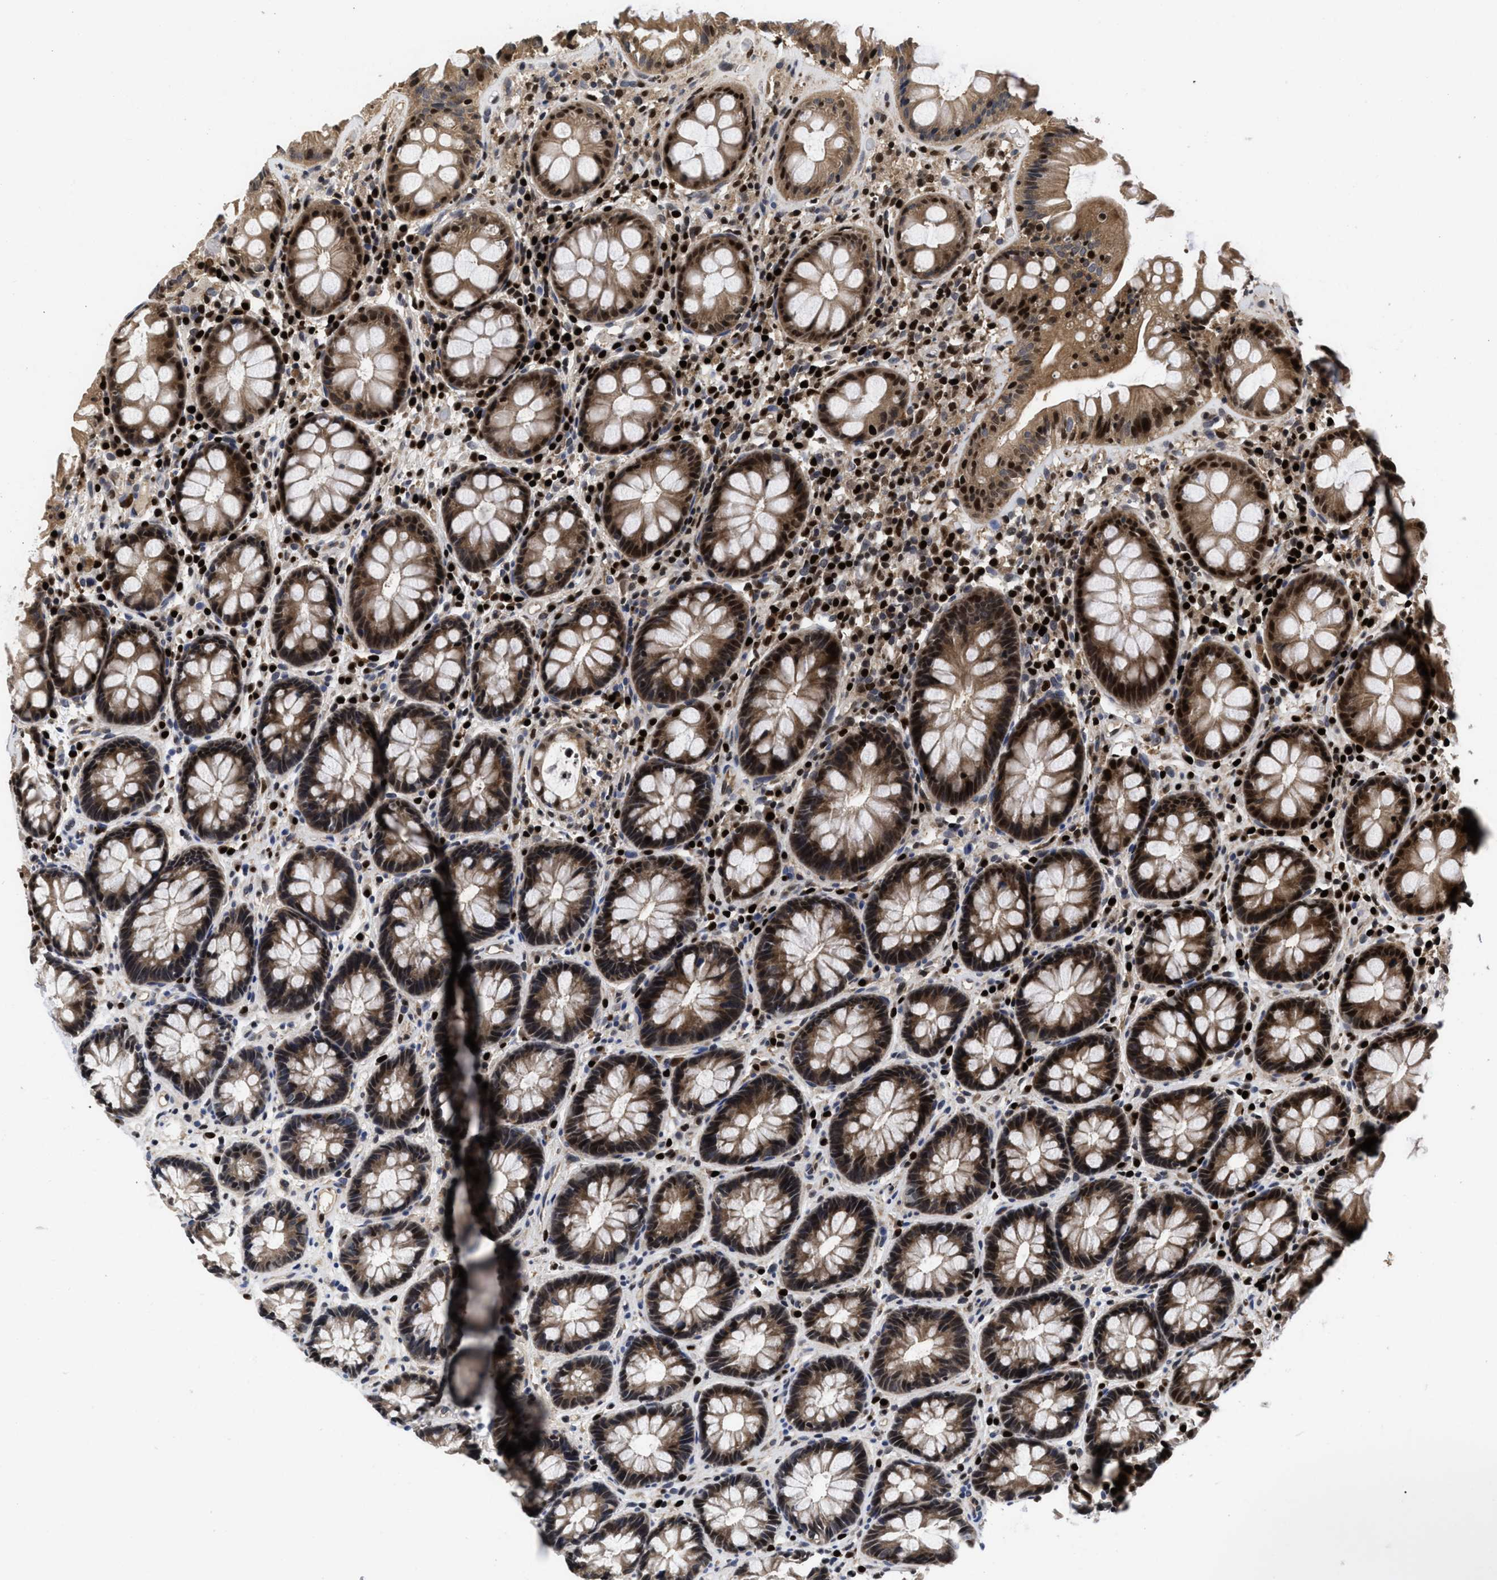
{"staining": {"intensity": "strong", "quantity": ">75%", "location": "cytoplasmic/membranous,nuclear"}, "tissue": "rectum", "cell_type": "Glandular cells", "image_type": "normal", "snomed": [{"axis": "morphology", "description": "Normal tissue, NOS"}, {"axis": "topography", "description": "Rectum"}], "caption": "High-magnification brightfield microscopy of benign rectum stained with DAB (3,3'-diaminobenzidine) (brown) and counterstained with hematoxylin (blue). glandular cells exhibit strong cytoplasmic/membranous,nuclear staining is seen in about>75% of cells.", "gene": "FAM200A", "patient": {"sex": "male", "age": 64}}